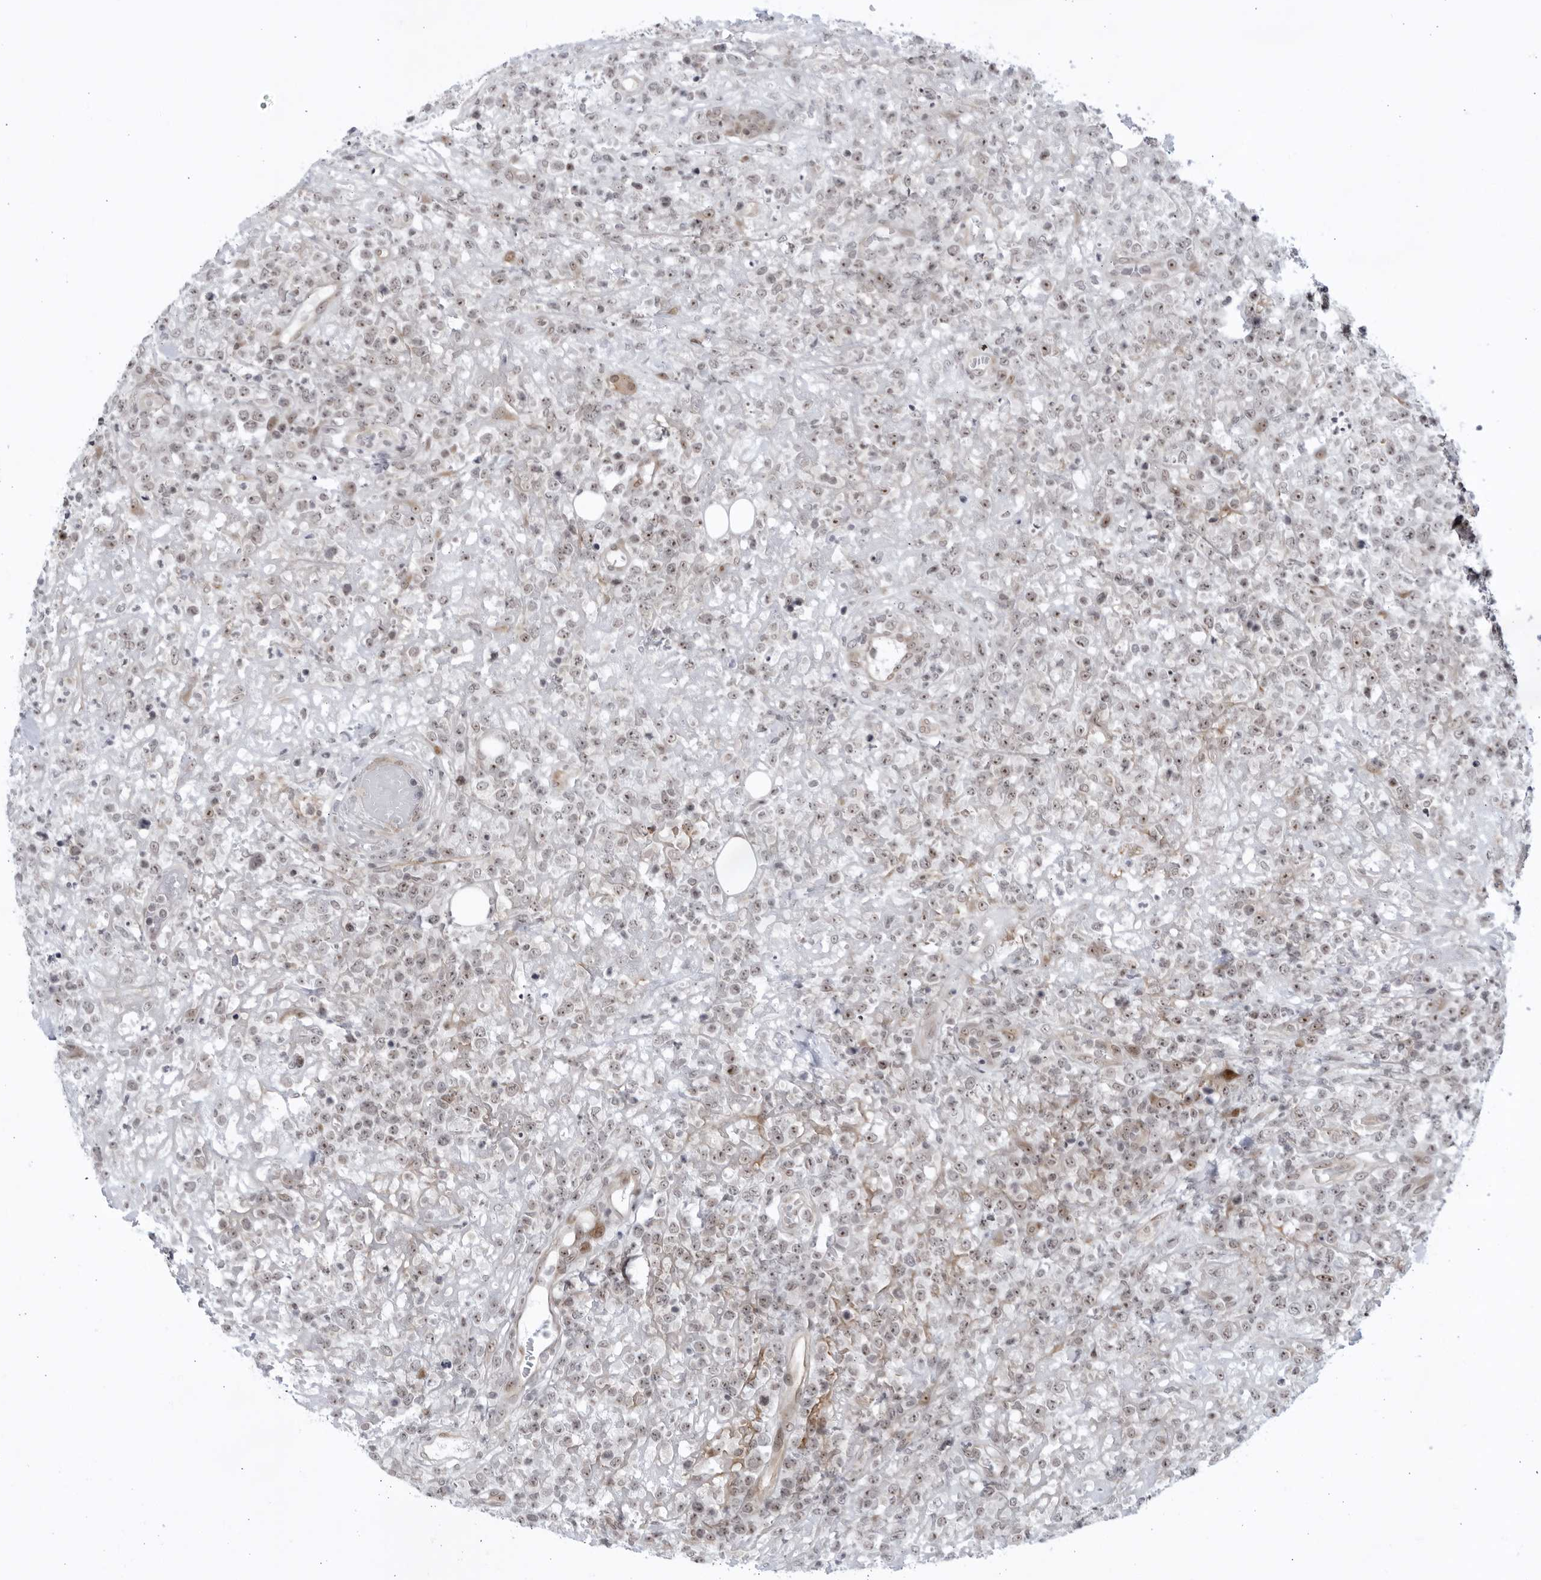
{"staining": {"intensity": "weak", "quantity": ">75%", "location": "nuclear"}, "tissue": "lymphoma", "cell_type": "Tumor cells", "image_type": "cancer", "snomed": [{"axis": "morphology", "description": "Malignant lymphoma, non-Hodgkin's type, High grade"}, {"axis": "topography", "description": "Colon"}], "caption": "An image showing weak nuclear positivity in approximately >75% of tumor cells in malignant lymphoma, non-Hodgkin's type (high-grade), as visualized by brown immunohistochemical staining.", "gene": "ITGB3BP", "patient": {"sex": "female", "age": 53}}